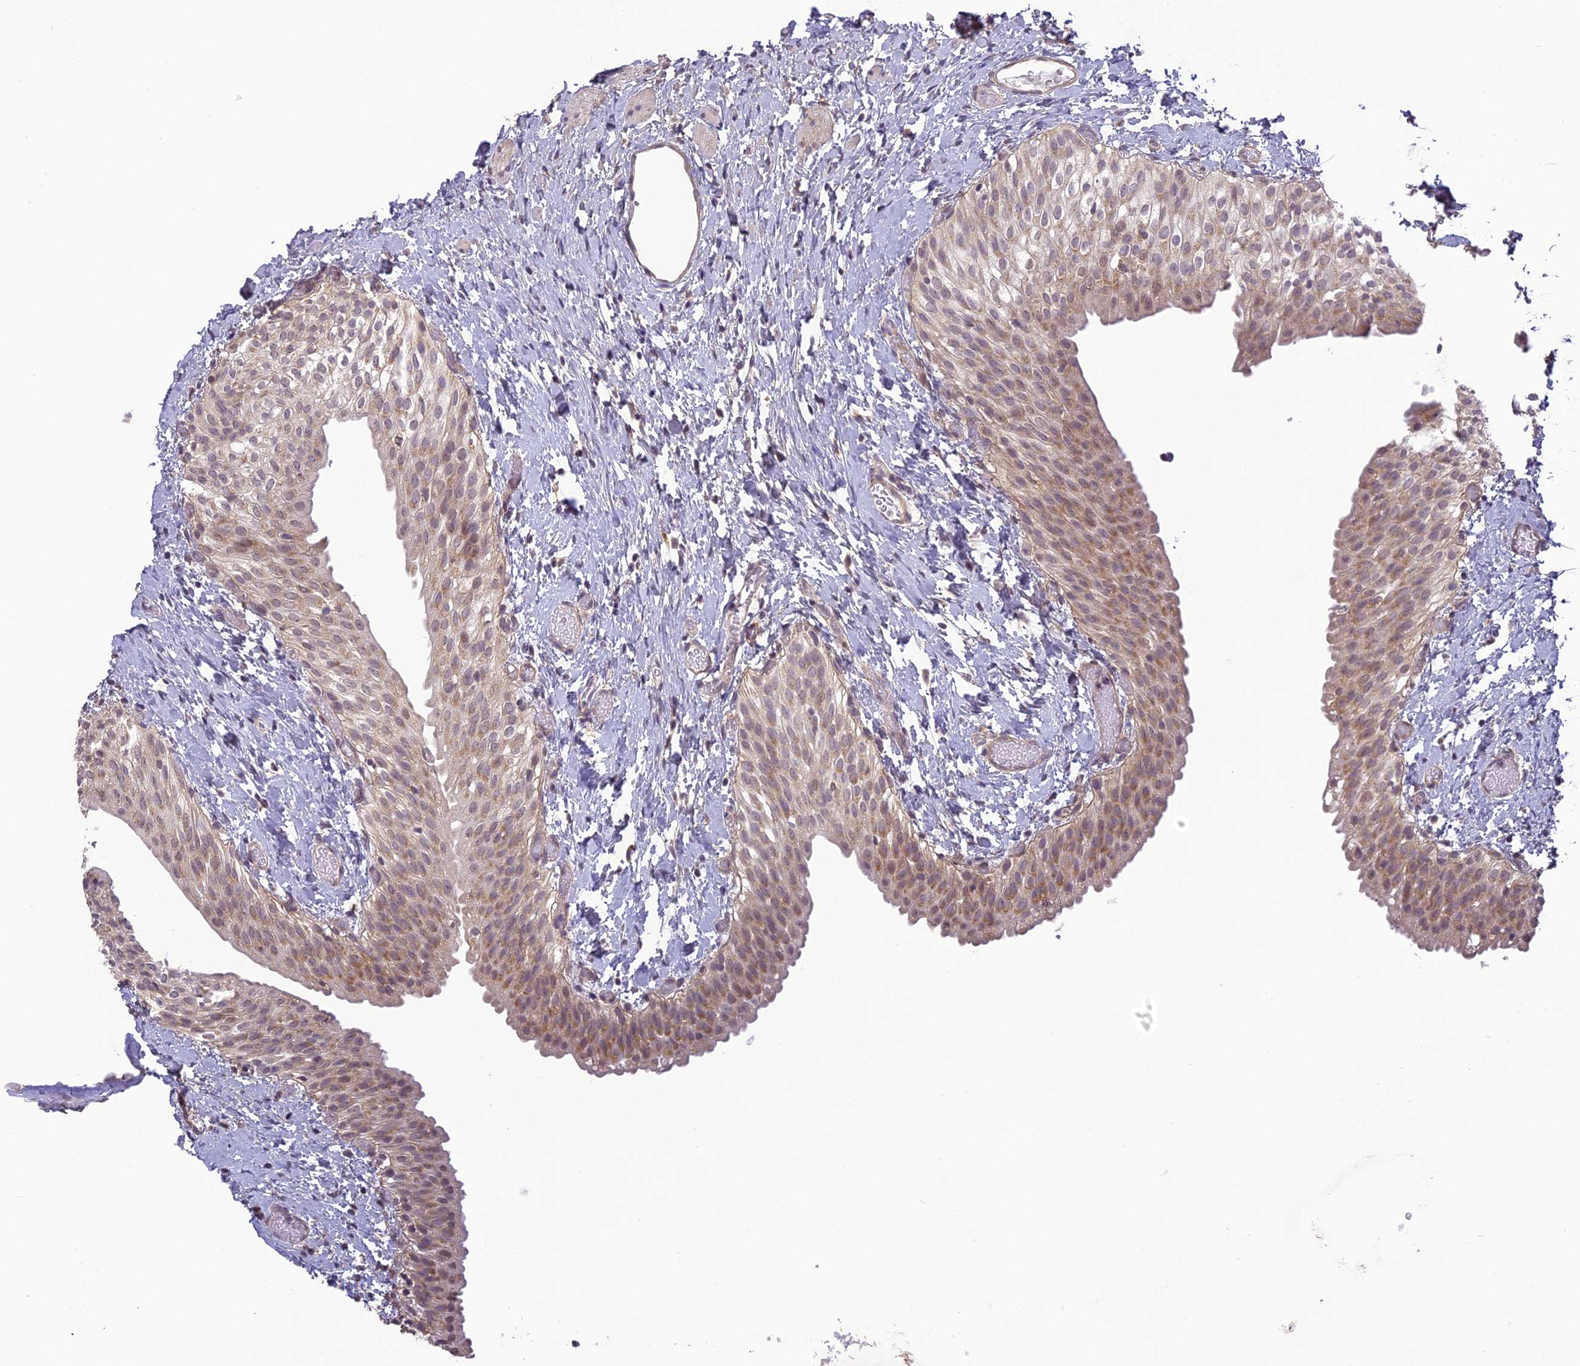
{"staining": {"intensity": "moderate", "quantity": "25%-75%", "location": "cytoplasmic/membranous"}, "tissue": "urinary bladder", "cell_type": "Urothelial cells", "image_type": "normal", "snomed": [{"axis": "morphology", "description": "Normal tissue, NOS"}, {"axis": "topography", "description": "Urinary bladder"}], "caption": "DAB (3,3'-diaminobenzidine) immunohistochemical staining of normal urinary bladder reveals moderate cytoplasmic/membranous protein positivity in about 25%-75% of urothelial cells.", "gene": "ERG28", "patient": {"sex": "male", "age": 1}}